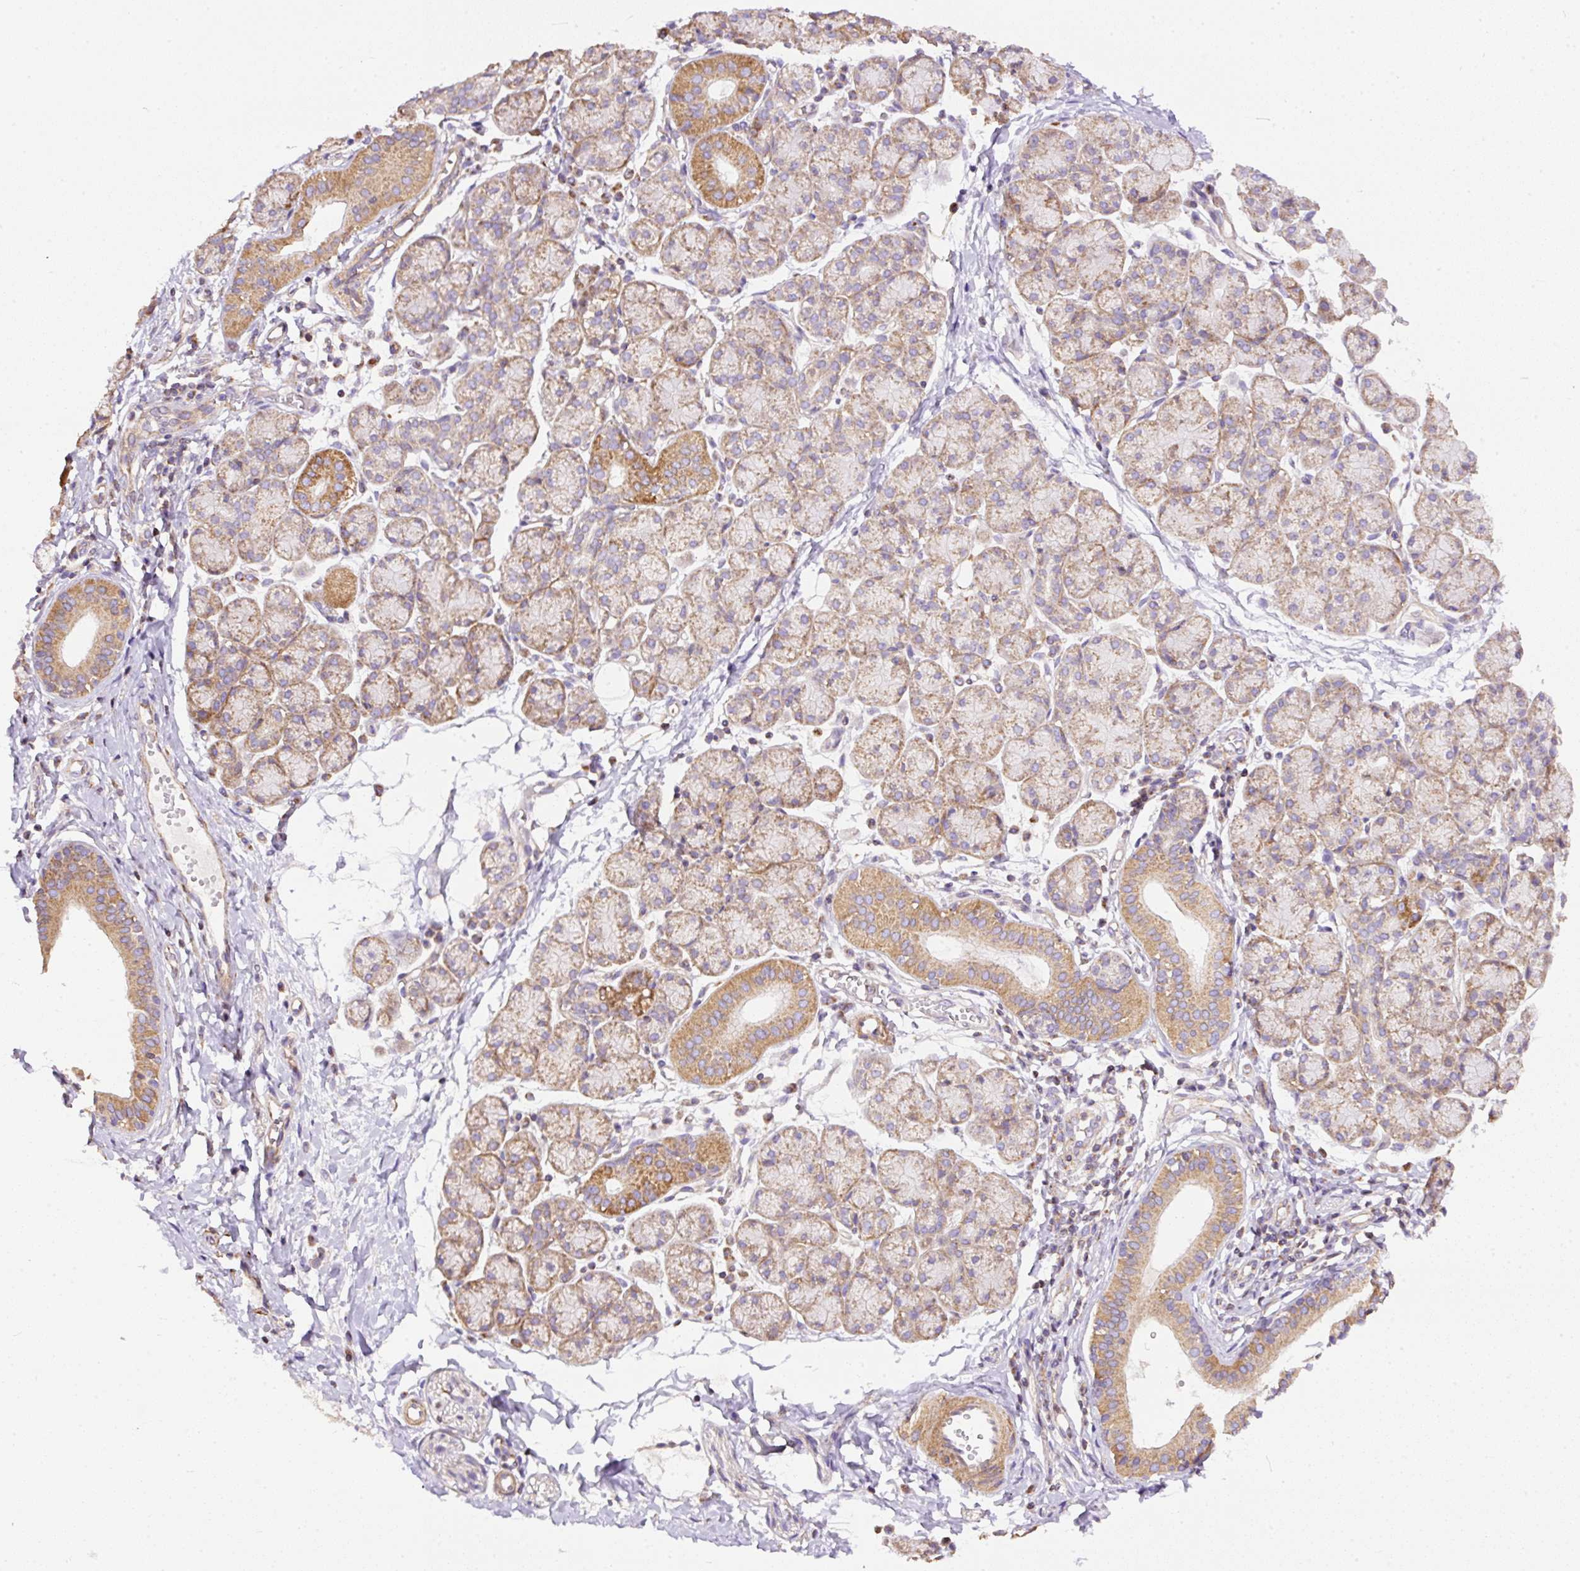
{"staining": {"intensity": "moderate", "quantity": "25%-75%", "location": "cytoplasmic/membranous"}, "tissue": "salivary gland", "cell_type": "Glandular cells", "image_type": "normal", "snomed": [{"axis": "morphology", "description": "Normal tissue, NOS"}, {"axis": "morphology", "description": "Inflammation, NOS"}, {"axis": "topography", "description": "Lymph node"}, {"axis": "topography", "description": "Salivary gland"}], "caption": "Immunohistochemistry (IHC) (DAB) staining of normal salivary gland demonstrates moderate cytoplasmic/membranous protein expression in approximately 25%-75% of glandular cells. (IHC, brightfield microscopy, high magnification).", "gene": "NDUFAF2", "patient": {"sex": "male", "age": 3}}